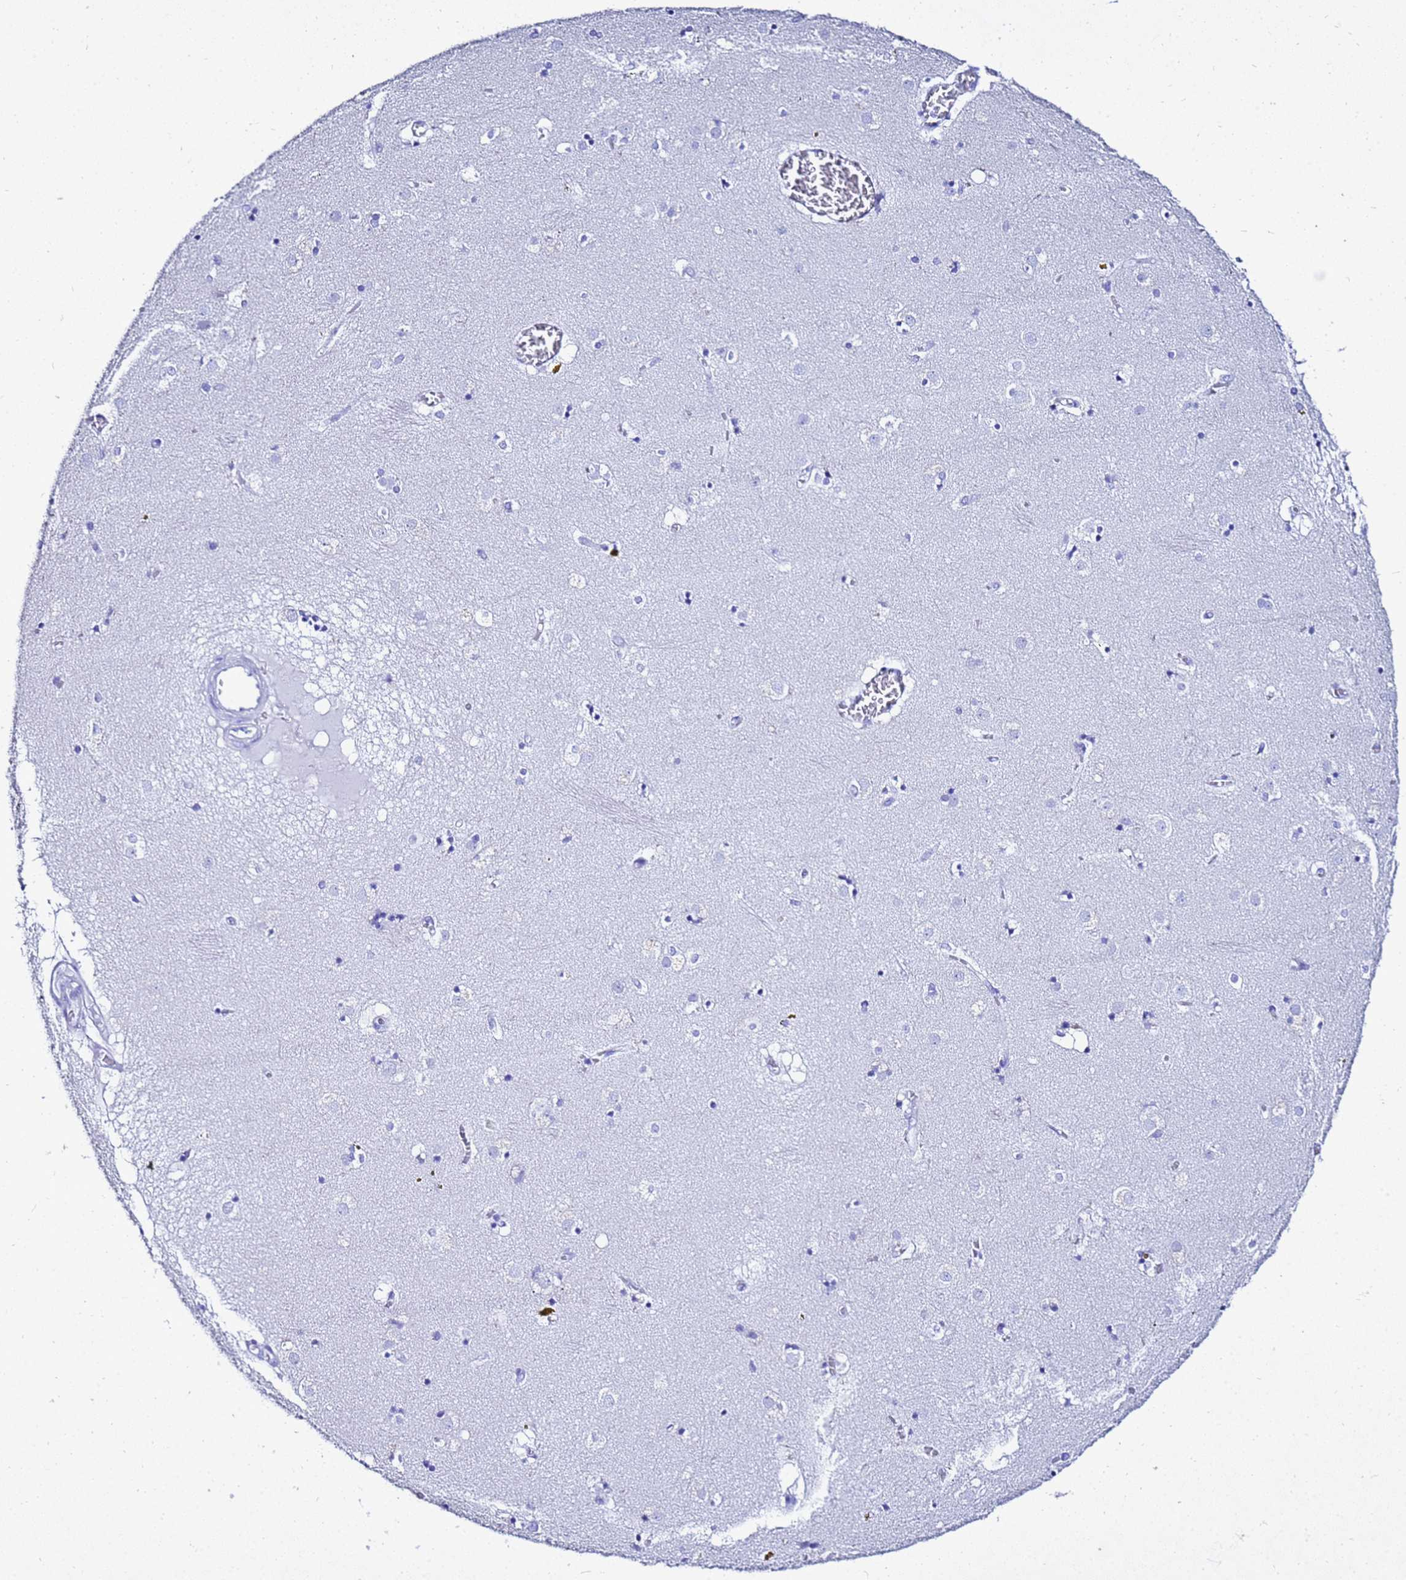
{"staining": {"intensity": "negative", "quantity": "none", "location": "none"}, "tissue": "caudate", "cell_type": "Glial cells", "image_type": "normal", "snomed": [{"axis": "morphology", "description": "Normal tissue, NOS"}, {"axis": "topography", "description": "Lateral ventricle wall"}], "caption": "IHC photomicrograph of normal caudate stained for a protein (brown), which exhibits no staining in glial cells. The staining is performed using DAB brown chromogen with nuclei counter-stained in using hematoxylin.", "gene": "LIPF", "patient": {"sex": "male", "age": 70}}